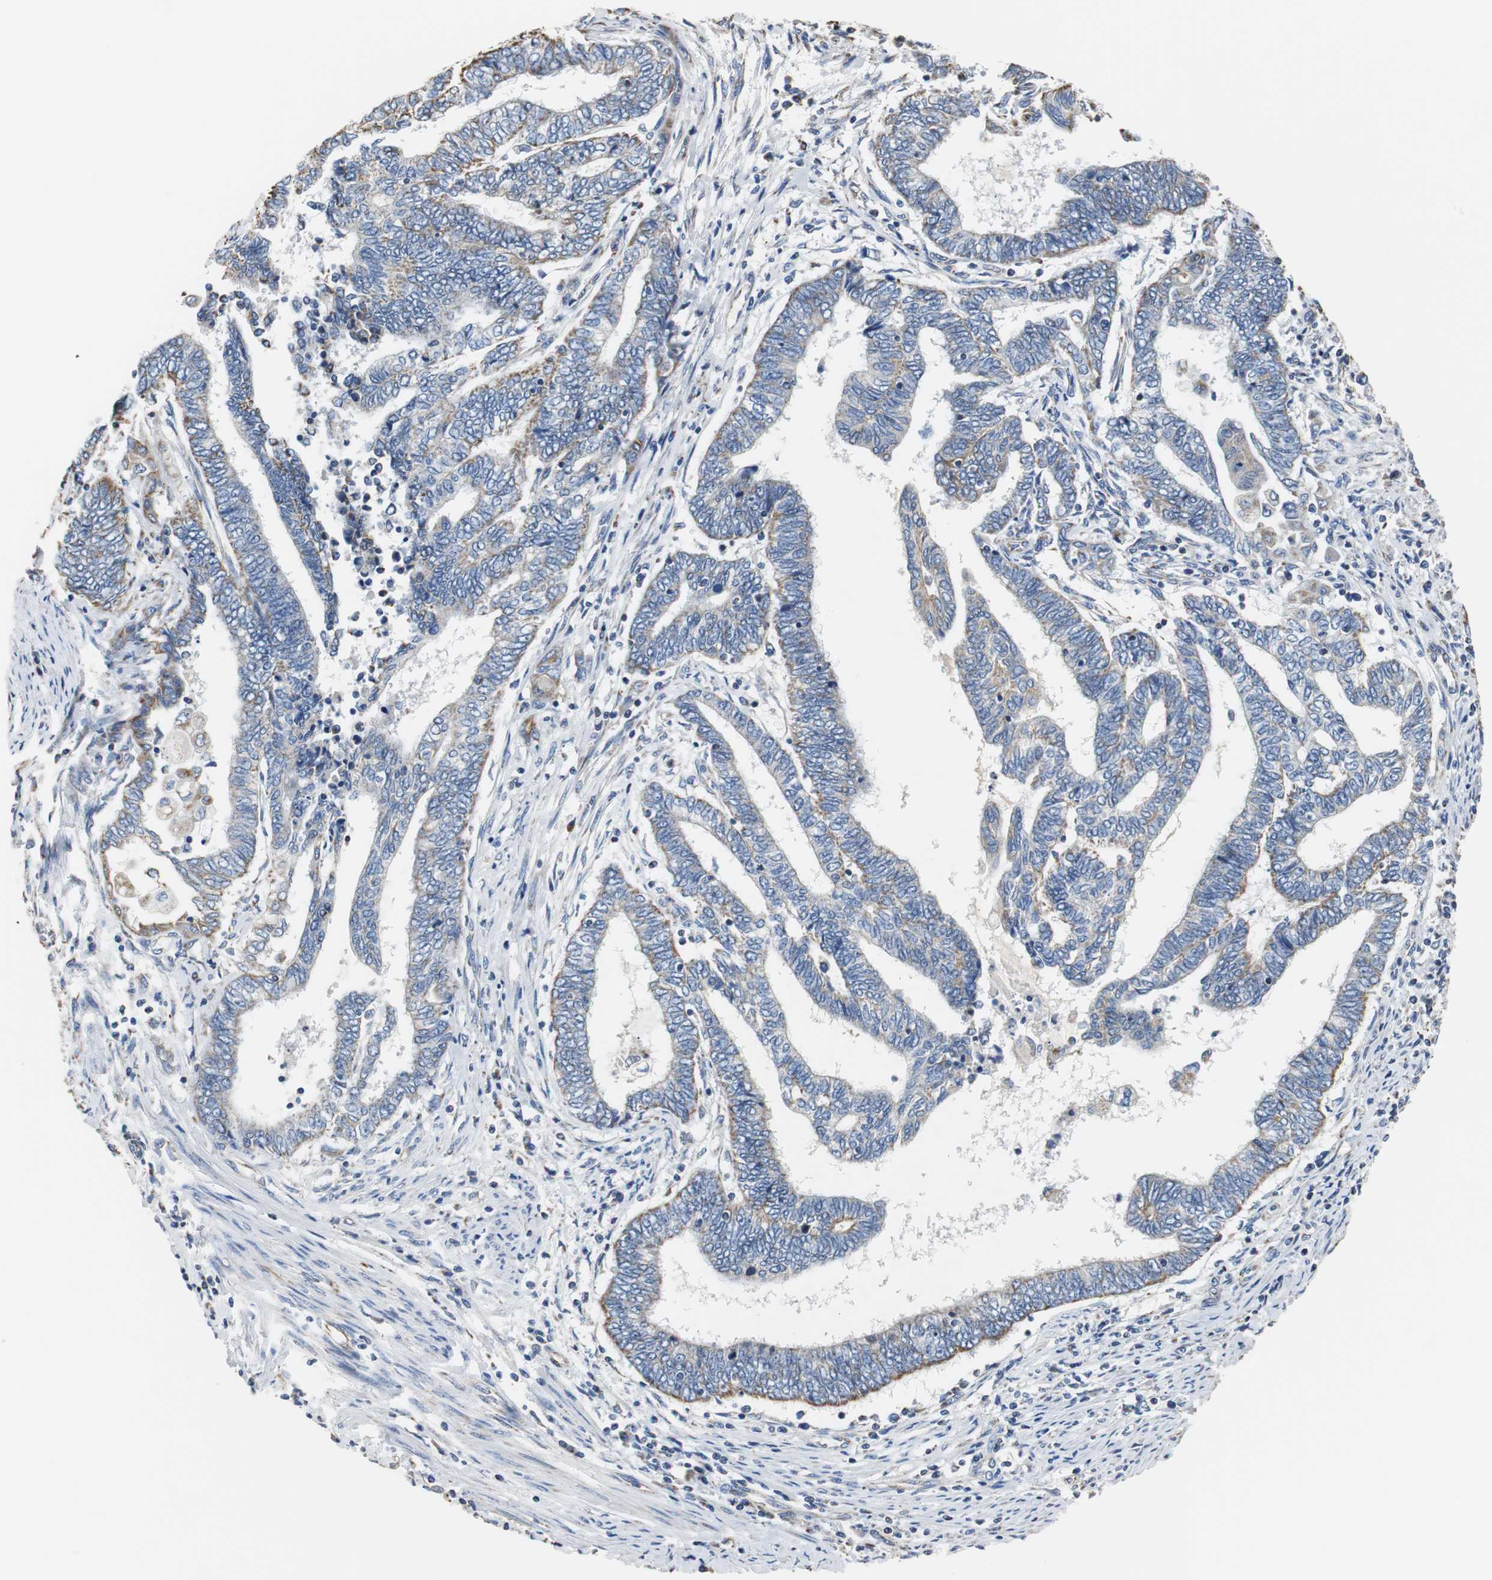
{"staining": {"intensity": "moderate", "quantity": "<25%", "location": "cytoplasmic/membranous"}, "tissue": "endometrial cancer", "cell_type": "Tumor cells", "image_type": "cancer", "snomed": [{"axis": "morphology", "description": "Adenocarcinoma, NOS"}, {"axis": "topography", "description": "Uterus"}, {"axis": "topography", "description": "Endometrium"}], "caption": "Protein staining shows moderate cytoplasmic/membranous staining in about <25% of tumor cells in endometrial cancer (adenocarcinoma).", "gene": "PCK1", "patient": {"sex": "female", "age": 70}}